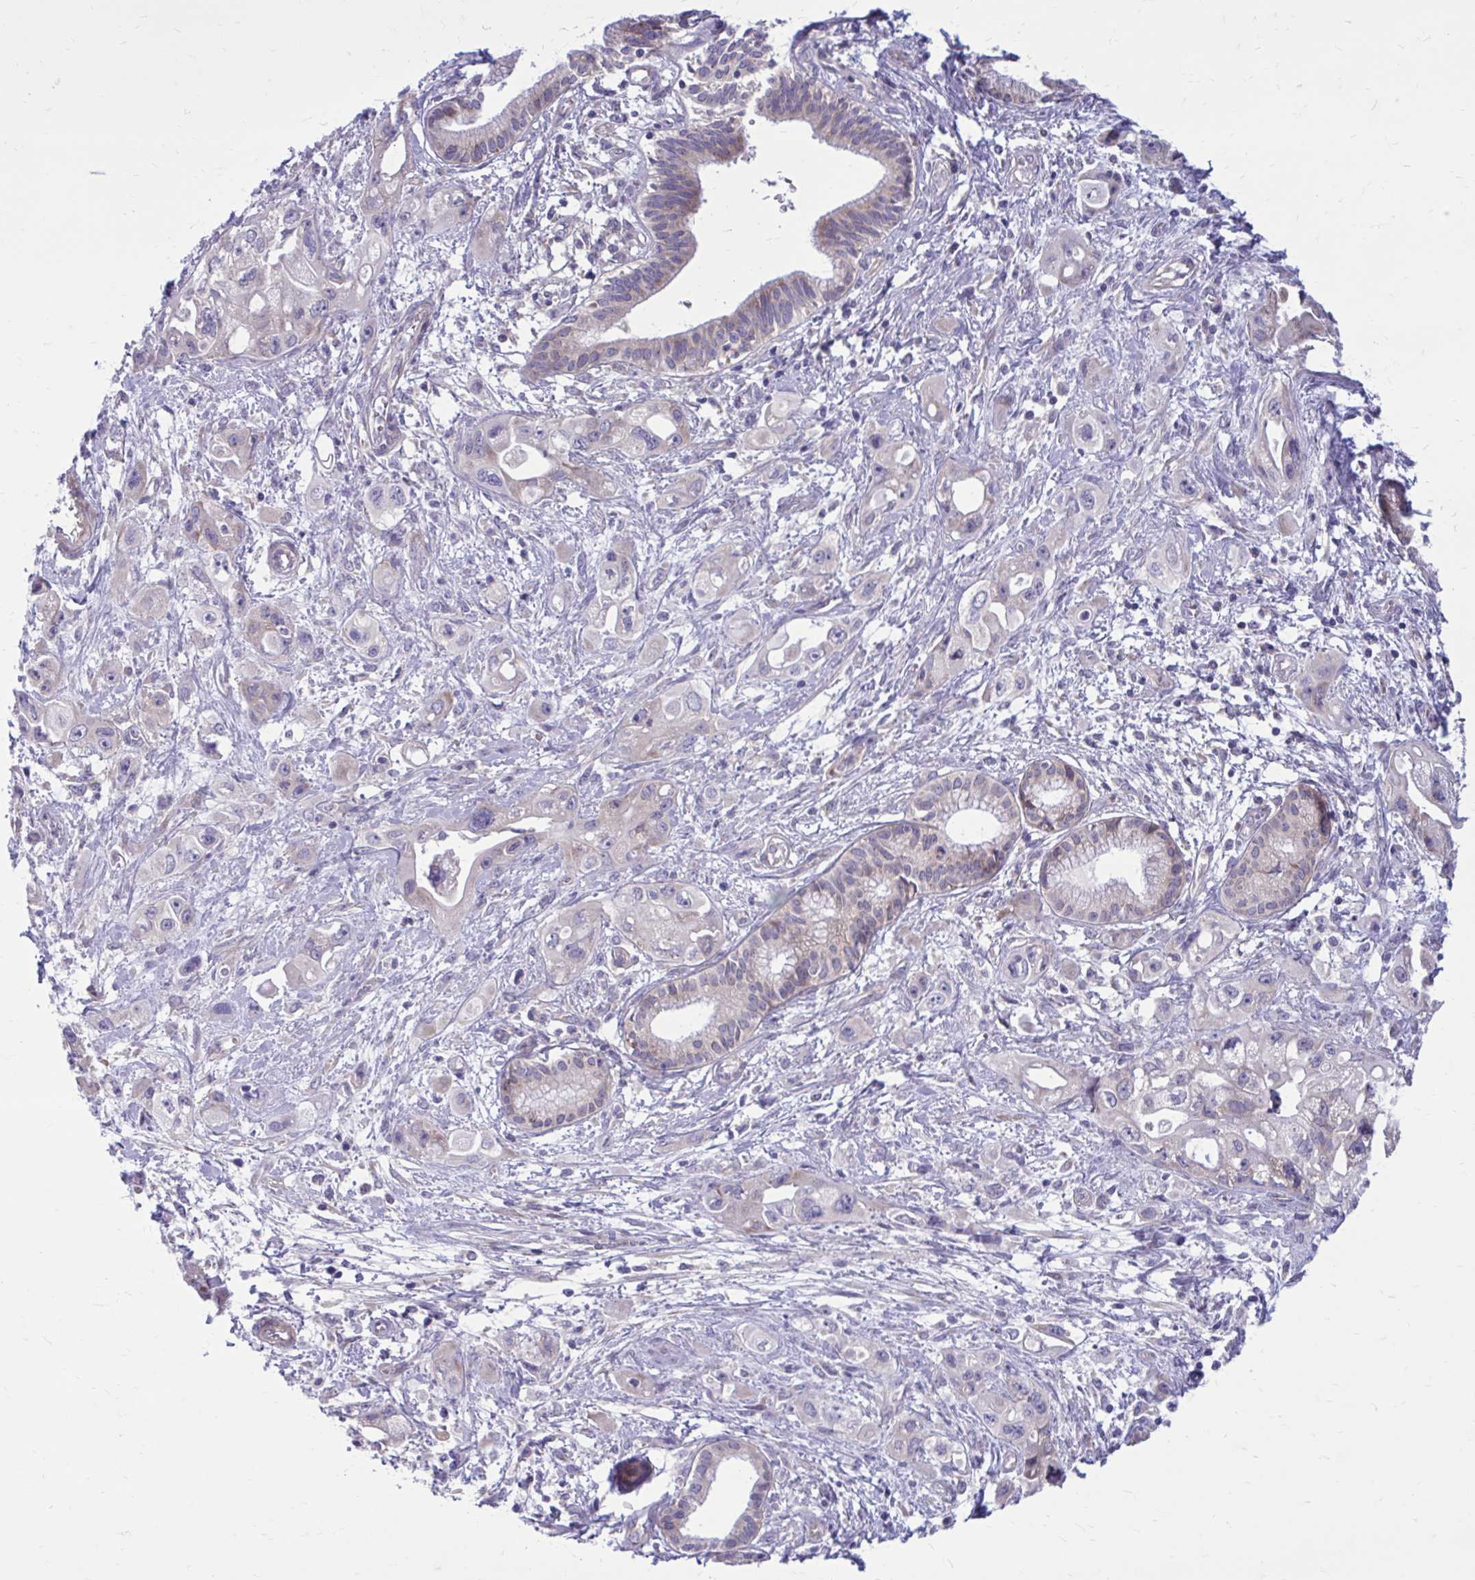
{"staining": {"intensity": "negative", "quantity": "none", "location": "none"}, "tissue": "pancreatic cancer", "cell_type": "Tumor cells", "image_type": "cancer", "snomed": [{"axis": "morphology", "description": "Adenocarcinoma, NOS"}, {"axis": "topography", "description": "Pancreas"}], "caption": "This is an immunohistochemistry (IHC) image of human pancreatic adenocarcinoma. There is no expression in tumor cells.", "gene": "GIGYF2", "patient": {"sex": "female", "age": 66}}